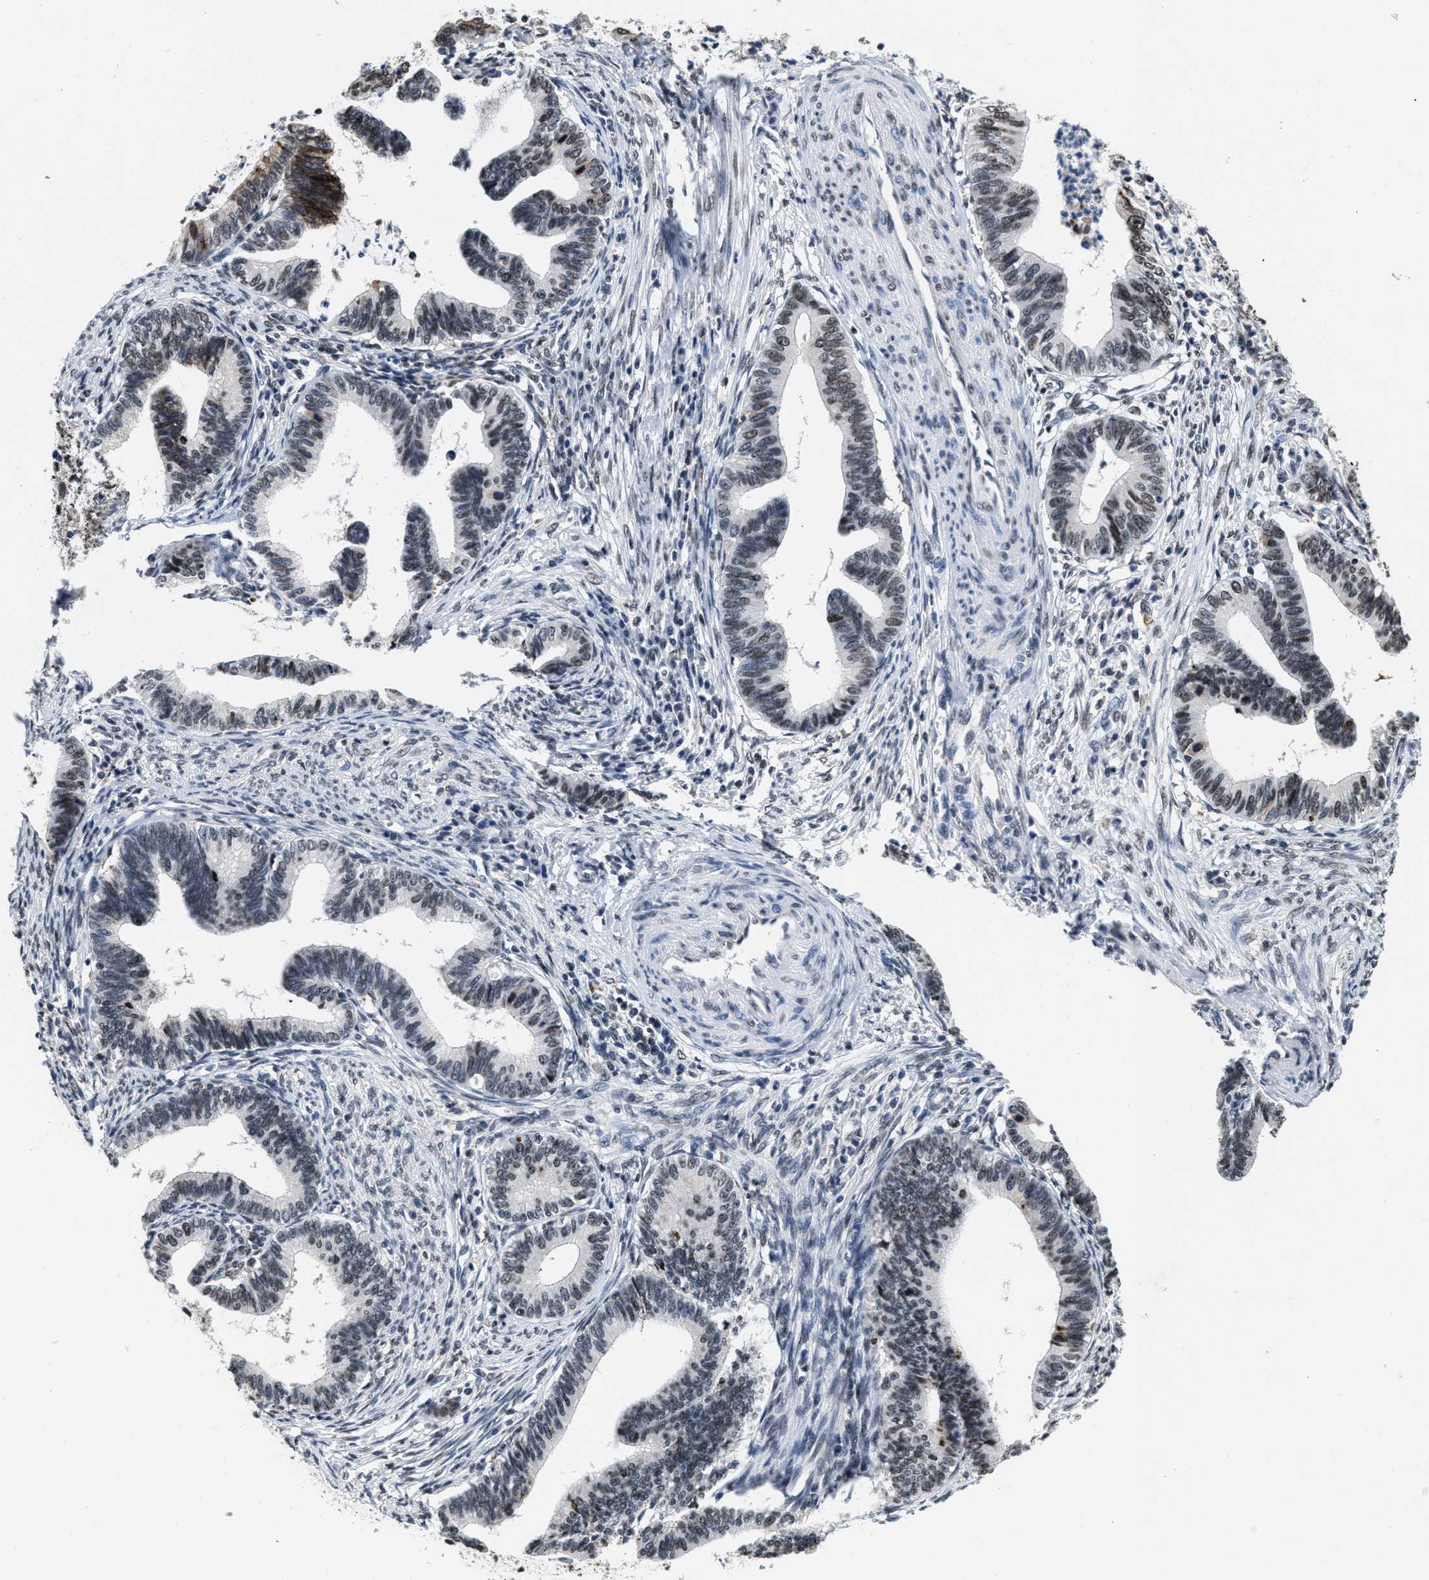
{"staining": {"intensity": "moderate", "quantity": "25%-75%", "location": "cytoplasmic/membranous,nuclear"}, "tissue": "cervical cancer", "cell_type": "Tumor cells", "image_type": "cancer", "snomed": [{"axis": "morphology", "description": "Adenocarcinoma, NOS"}, {"axis": "topography", "description": "Cervix"}], "caption": "This image exhibits IHC staining of human cervical cancer (adenocarcinoma), with medium moderate cytoplasmic/membranous and nuclear staining in about 25%-75% of tumor cells.", "gene": "SUPT16H", "patient": {"sex": "female", "age": 36}}